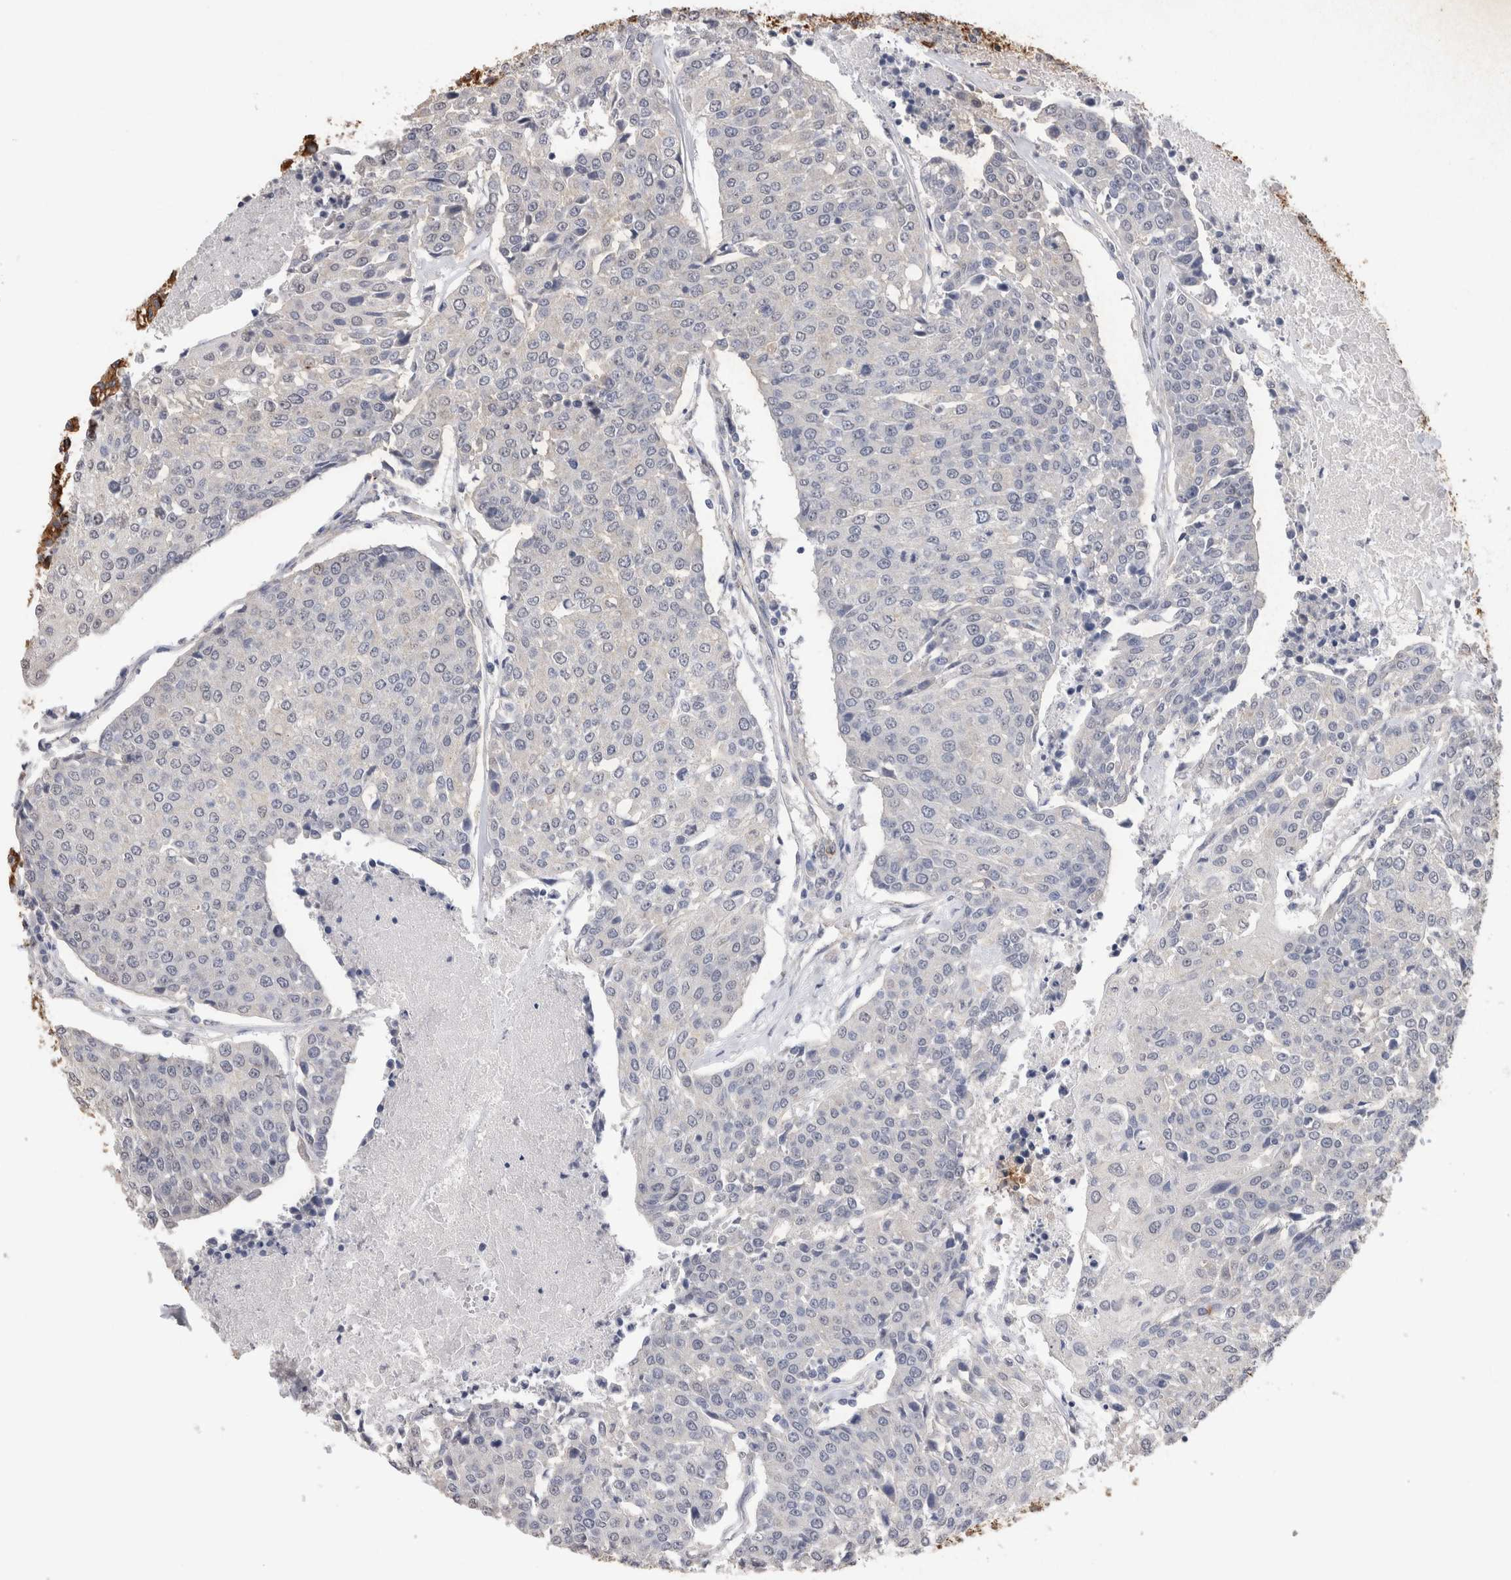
{"staining": {"intensity": "negative", "quantity": "none", "location": "none"}, "tissue": "urothelial cancer", "cell_type": "Tumor cells", "image_type": "cancer", "snomed": [{"axis": "morphology", "description": "Urothelial carcinoma, High grade"}, {"axis": "topography", "description": "Urinary bladder"}], "caption": "Human urothelial carcinoma (high-grade) stained for a protein using immunohistochemistry reveals no positivity in tumor cells.", "gene": "CDH6", "patient": {"sex": "female", "age": 85}}